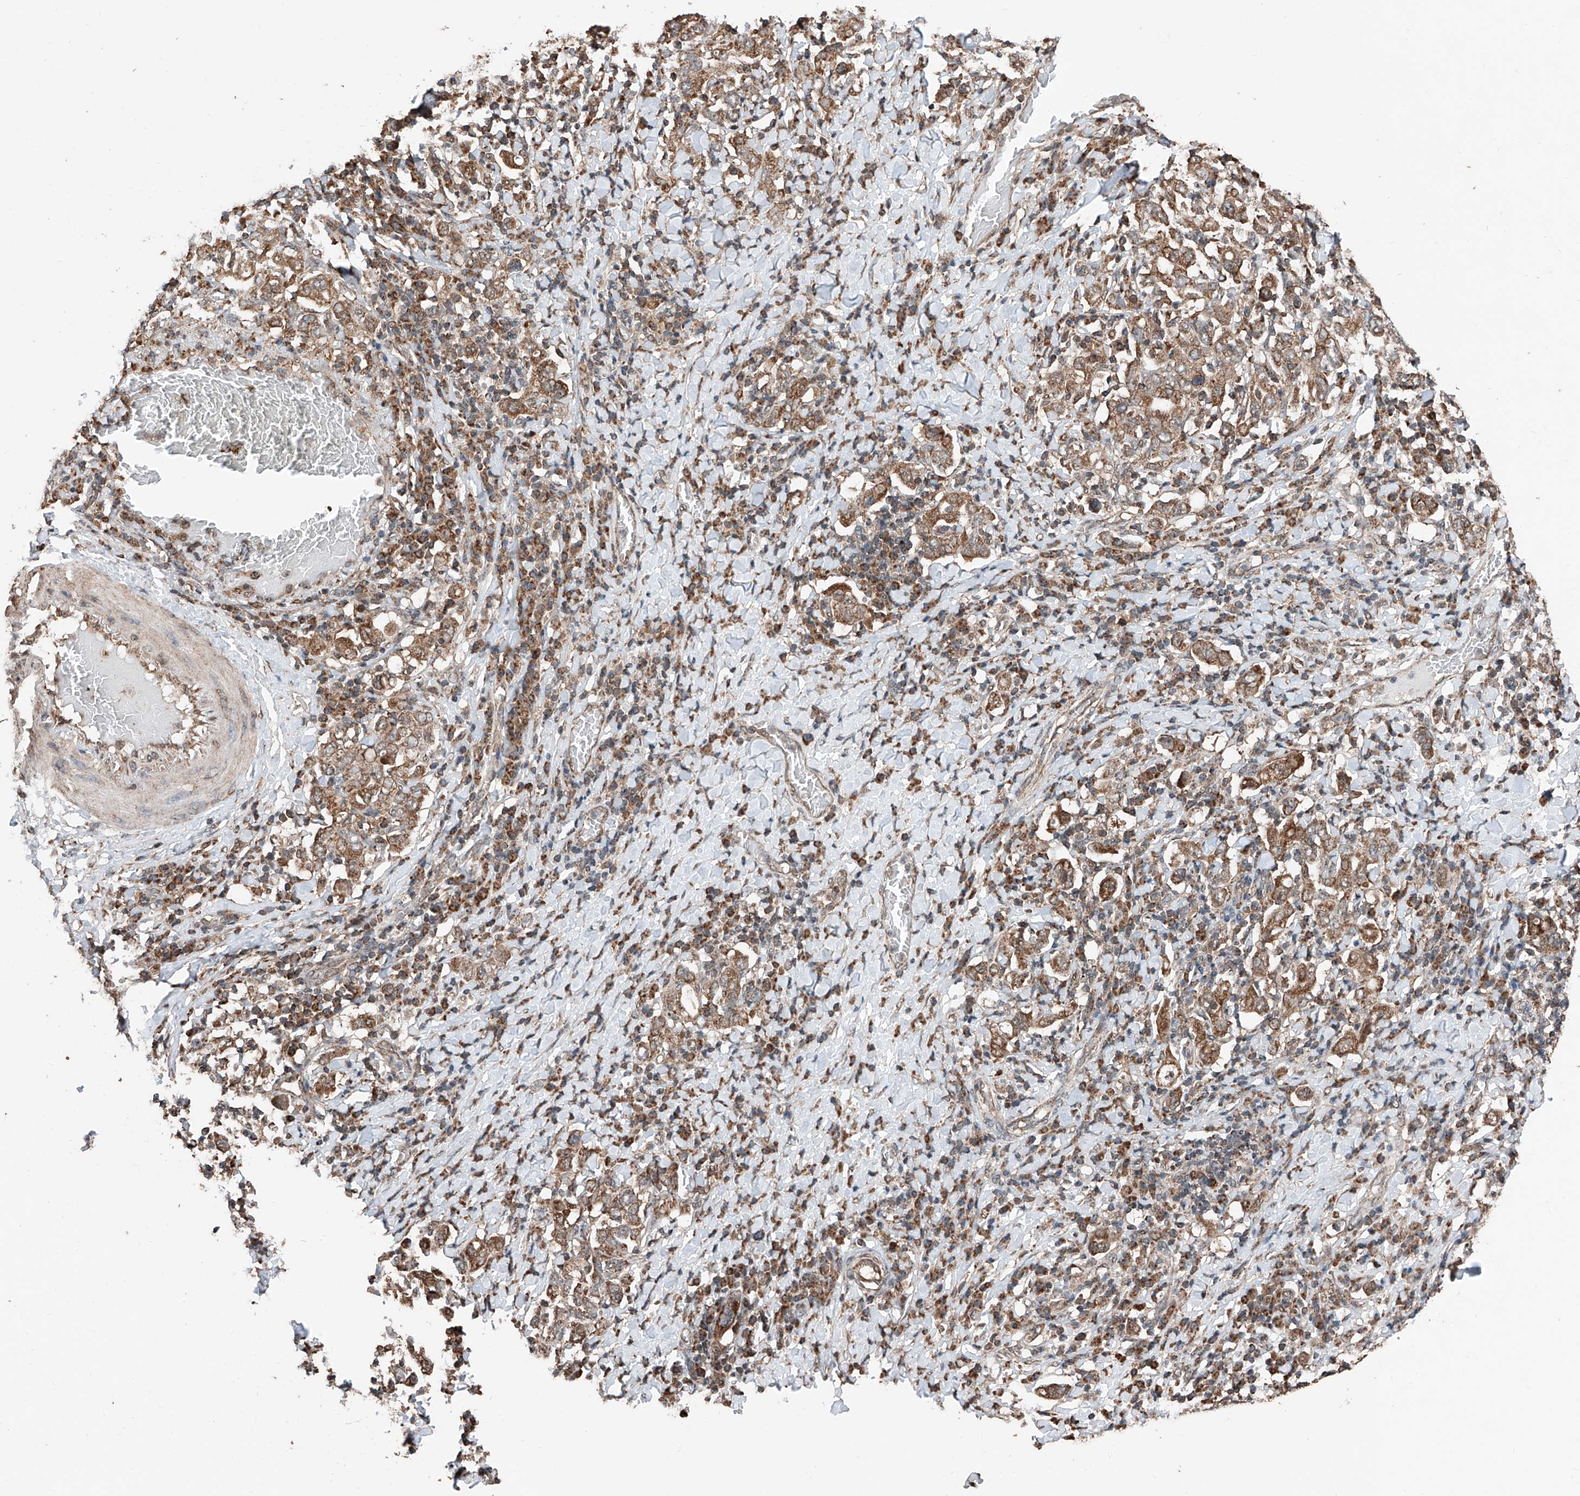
{"staining": {"intensity": "moderate", "quantity": ">75%", "location": "cytoplasmic/membranous"}, "tissue": "stomach cancer", "cell_type": "Tumor cells", "image_type": "cancer", "snomed": [{"axis": "morphology", "description": "Adenocarcinoma, NOS"}, {"axis": "topography", "description": "Stomach, upper"}], "caption": "Stomach cancer was stained to show a protein in brown. There is medium levels of moderate cytoplasmic/membranous staining in approximately >75% of tumor cells.", "gene": "ZNF445", "patient": {"sex": "male", "age": 62}}